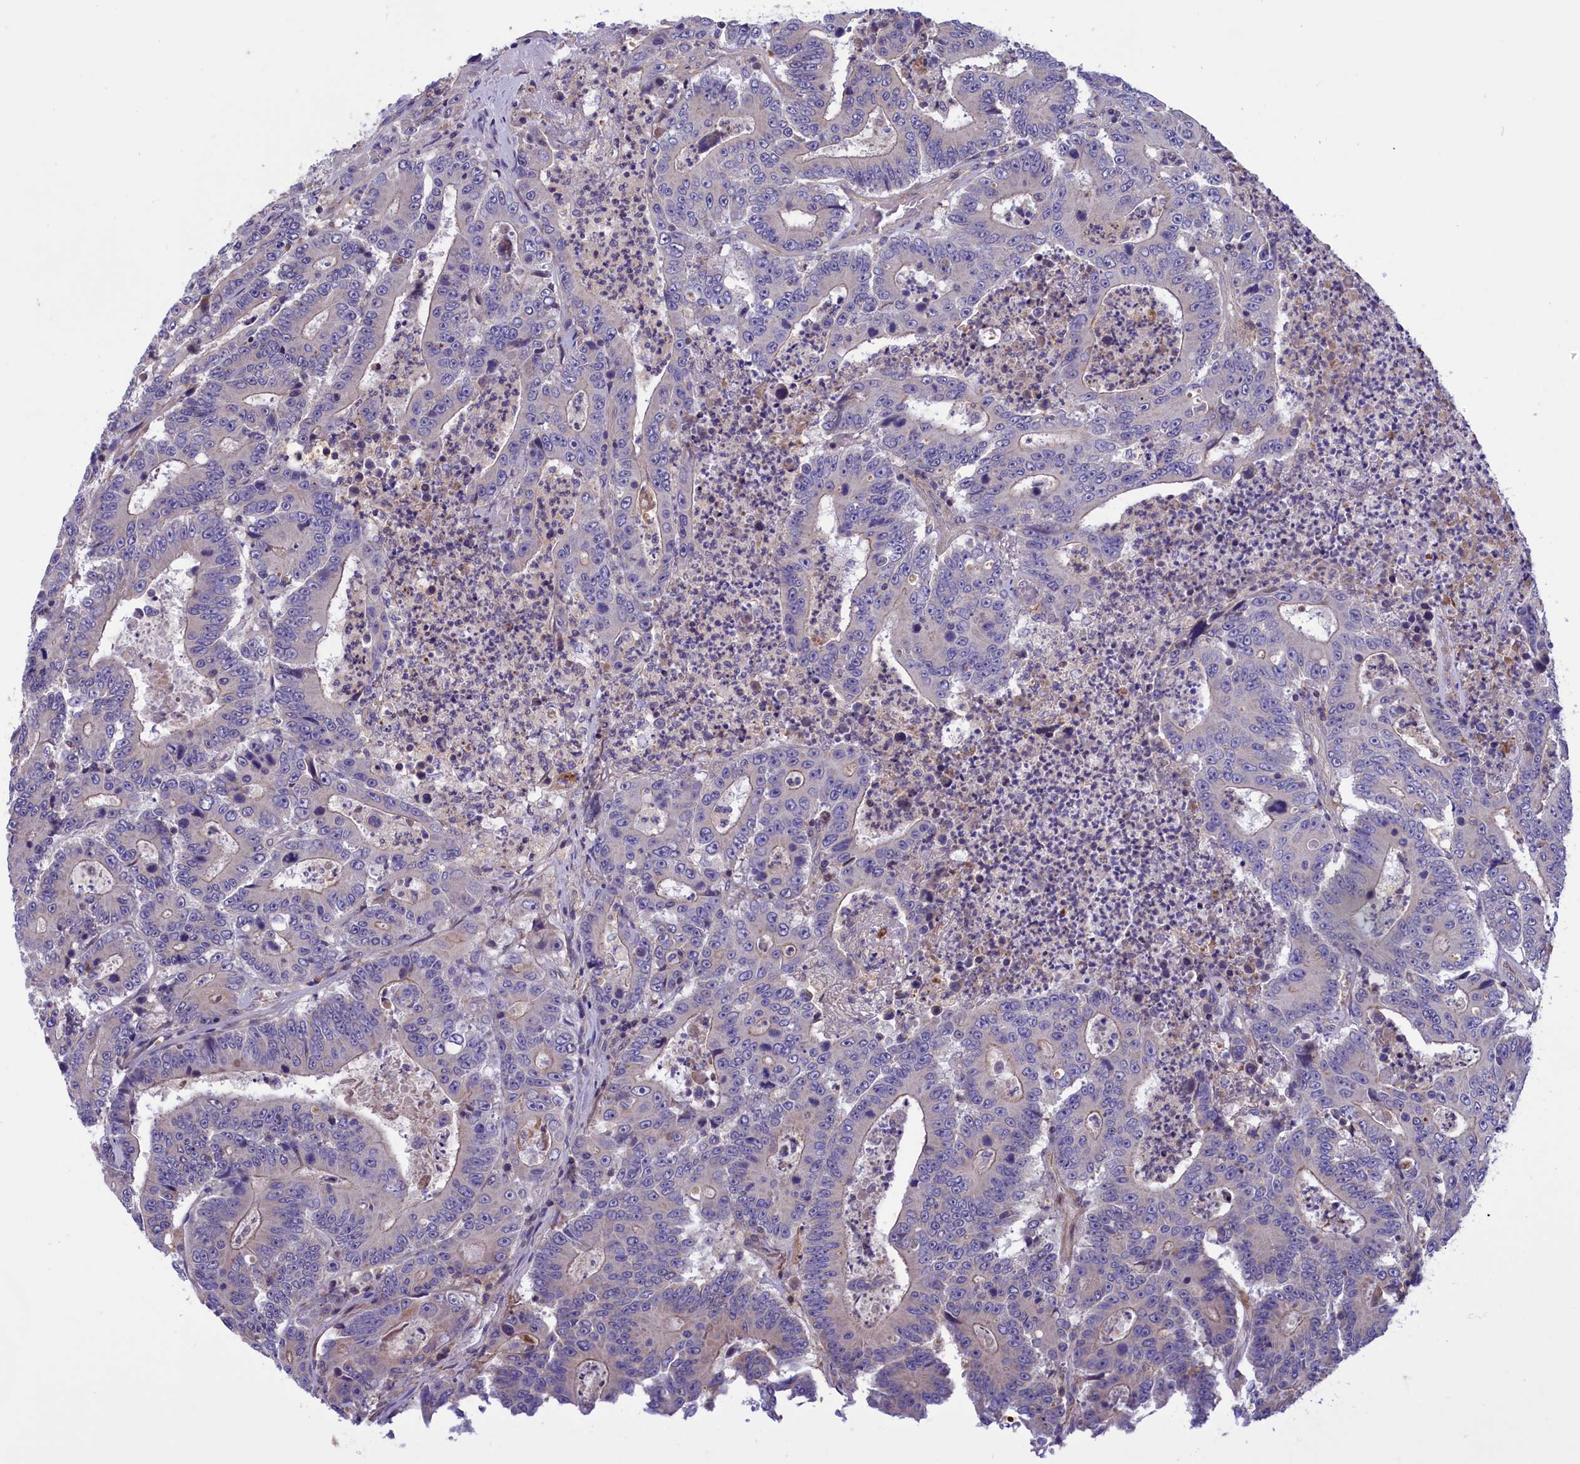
{"staining": {"intensity": "negative", "quantity": "none", "location": "none"}, "tissue": "colorectal cancer", "cell_type": "Tumor cells", "image_type": "cancer", "snomed": [{"axis": "morphology", "description": "Adenocarcinoma, NOS"}, {"axis": "topography", "description": "Colon"}], "caption": "IHC micrograph of neoplastic tissue: colorectal adenocarcinoma stained with DAB (3,3'-diaminobenzidine) shows no significant protein expression in tumor cells.", "gene": "AMDHD2", "patient": {"sex": "male", "age": 83}}